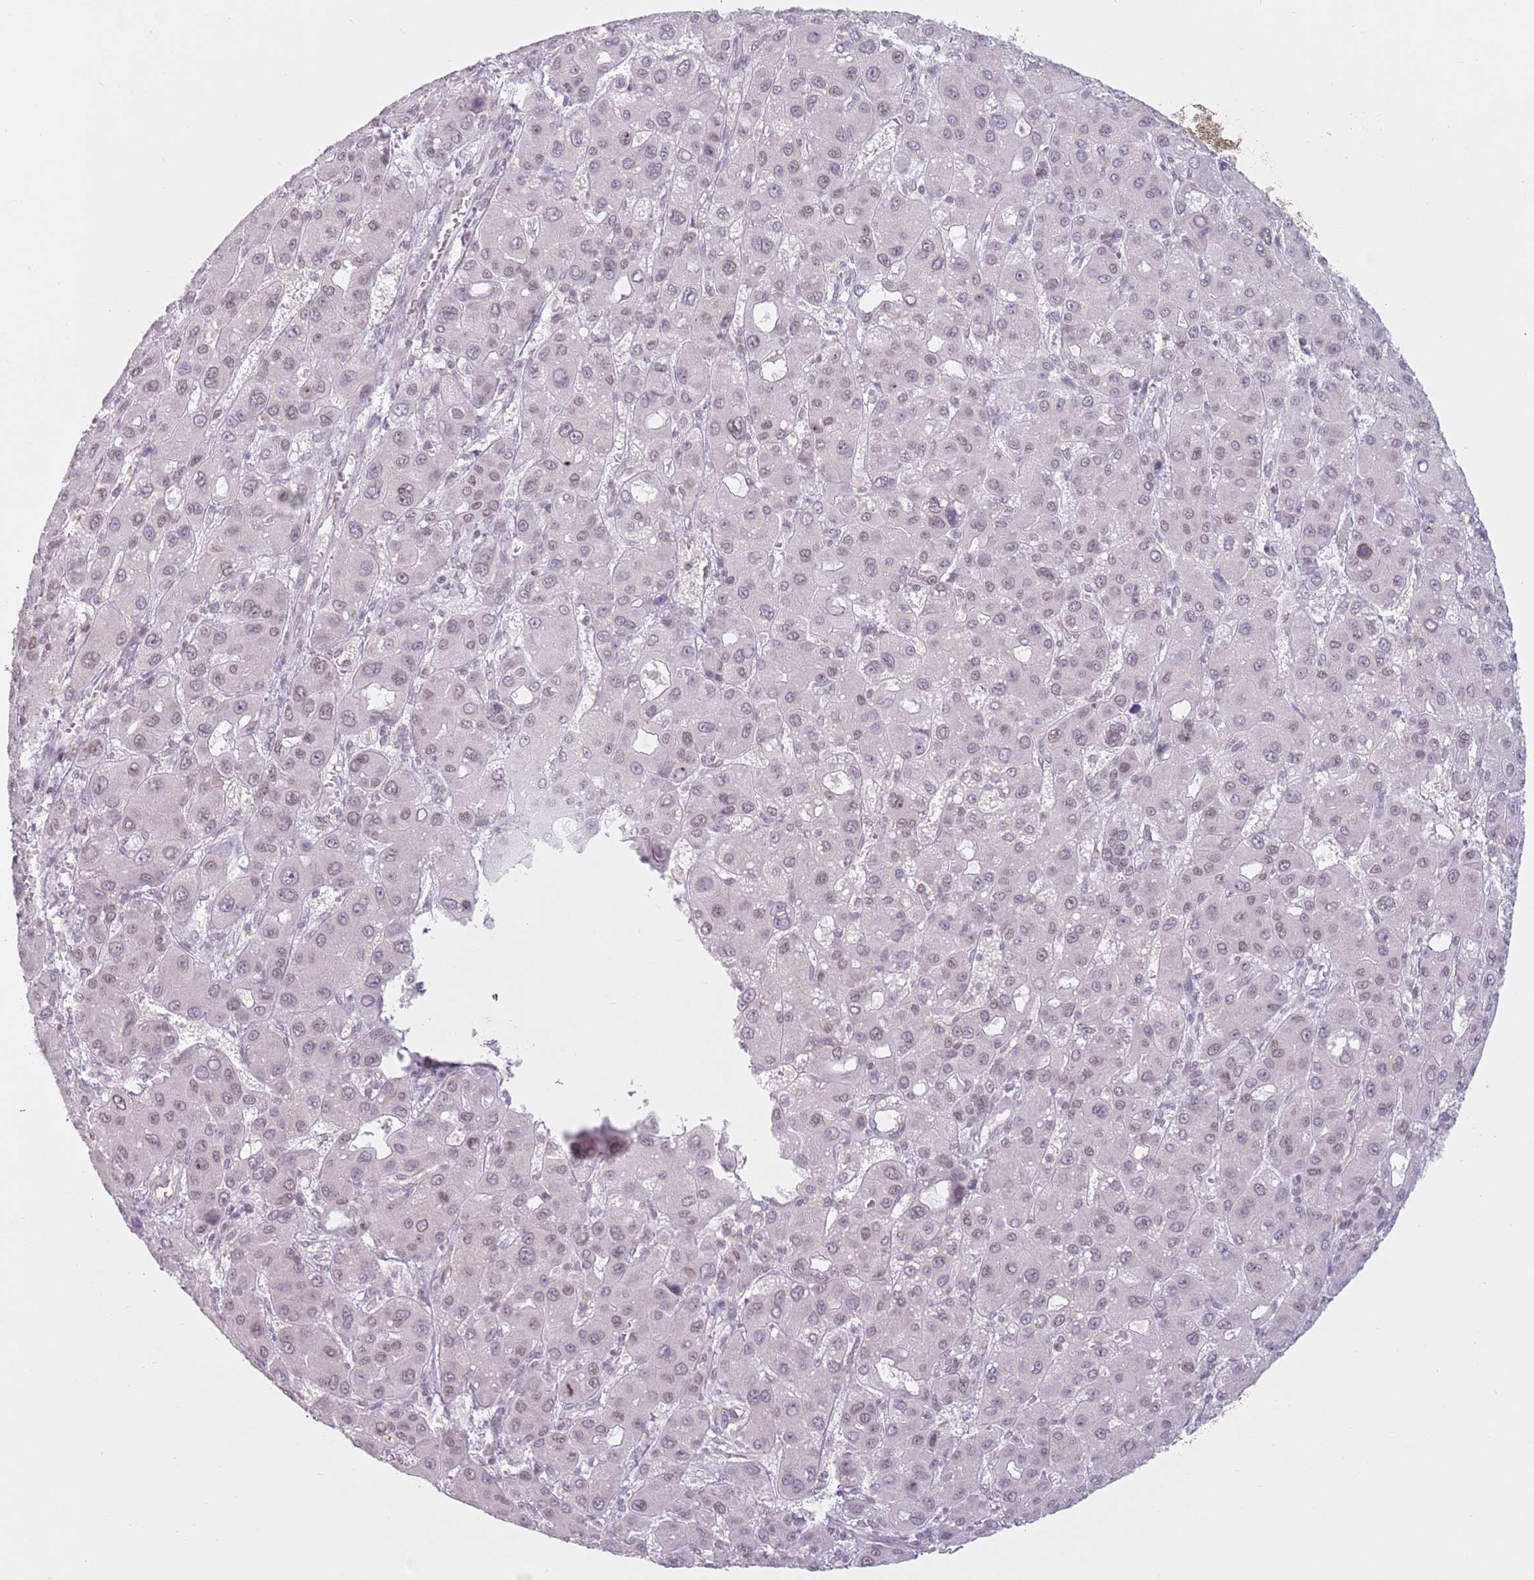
{"staining": {"intensity": "weak", "quantity": "25%-75%", "location": "nuclear"}, "tissue": "liver cancer", "cell_type": "Tumor cells", "image_type": "cancer", "snomed": [{"axis": "morphology", "description": "Carcinoma, Hepatocellular, NOS"}, {"axis": "topography", "description": "Liver"}], "caption": "High-power microscopy captured an immunohistochemistry (IHC) photomicrograph of hepatocellular carcinoma (liver), revealing weak nuclear positivity in approximately 25%-75% of tumor cells.", "gene": "ZNF574", "patient": {"sex": "male", "age": 55}}